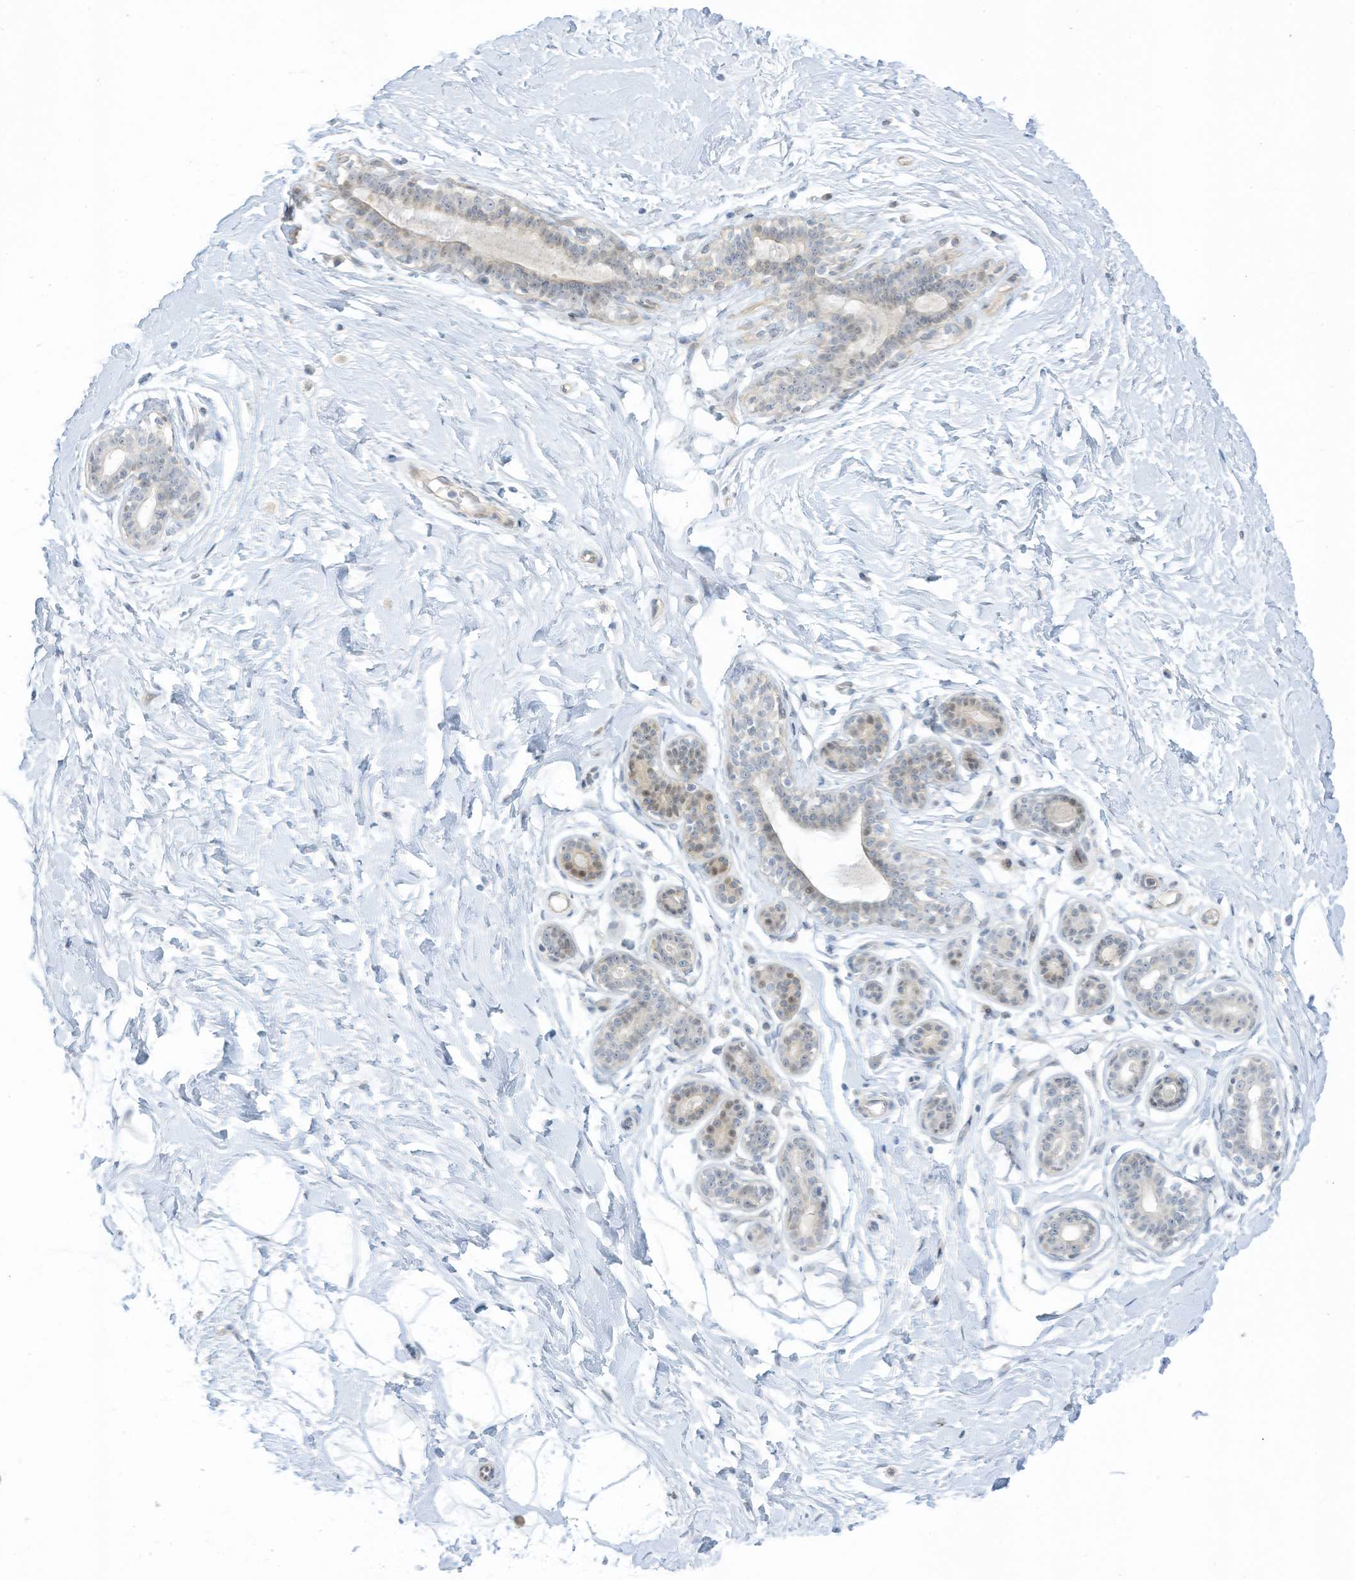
{"staining": {"intensity": "negative", "quantity": "none", "location": "none"}, "tissue": "breast", "cell_type": "Adipocytes", "image_type": "normal", "snomed": [{"axis": "morphology", "description": "Normal tissue, NOS"}, {"axis": "morphology", "description": "Adenoma, NOS"}, {"axis": "topography", "description": "Breast"}], "caption": "Human breast stained for a protein using immunohistochemistry (IHC) shows no positivity in adipocytes.", "gene": "ASPRV1", "patient": {"sex": "female", "age": 23}}